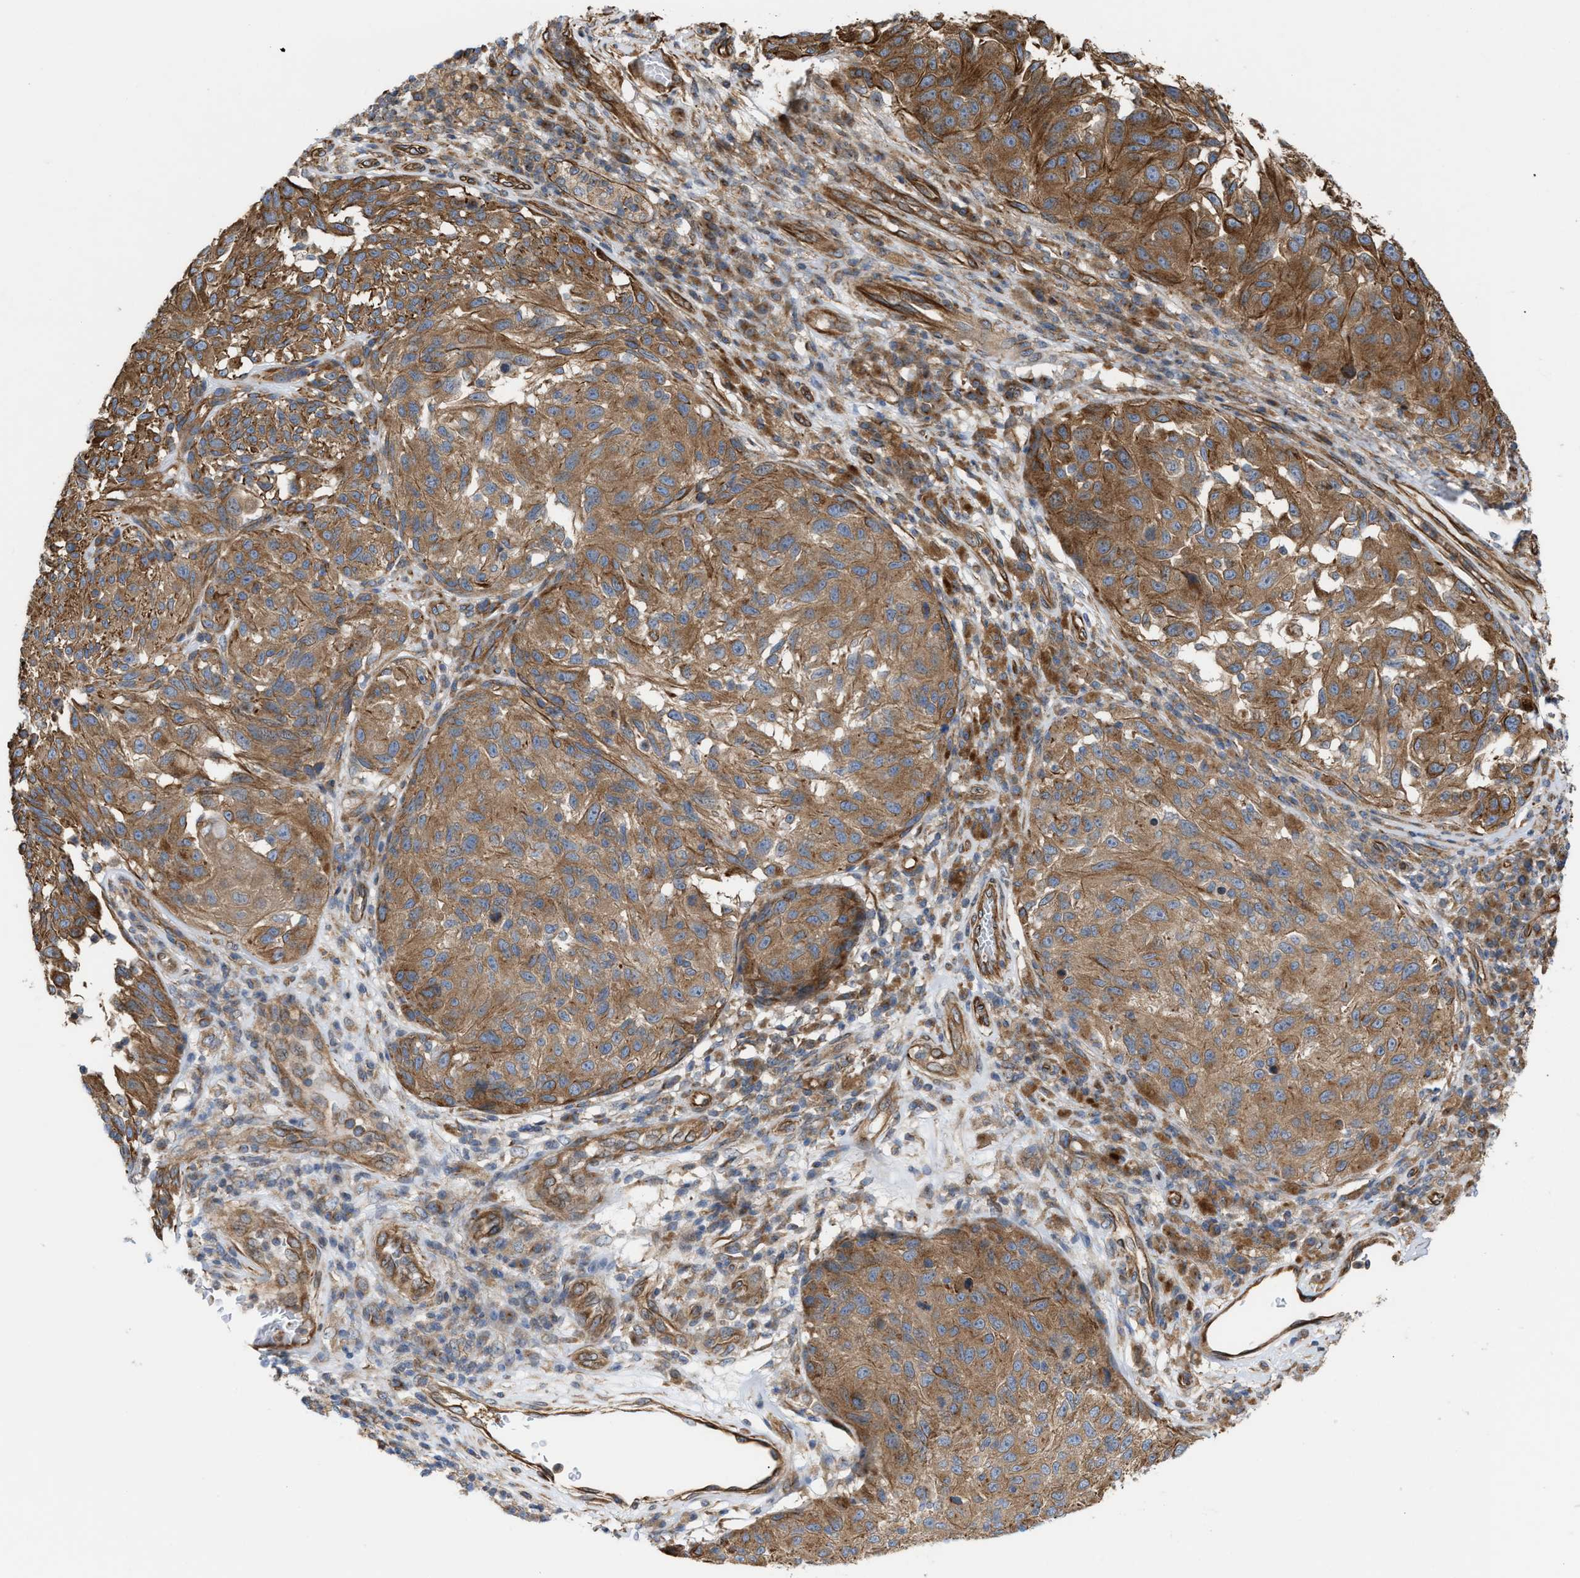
{"staining": {"intensity": "moderate", "quantity": ">75%", "location": "cytoplasmic/membranous"}, "tissue": "melanoma", "cell_type": "Tumor cells", "image_type": "cancer", "snomed": [{"axis": "morphology", "description": "Malignant melanoma, NOS"}, {"axis": "topography", "description": "Skin"}], "caption": "Immunohistochemistry image of human melanoma stained for a protein (brown), which reveals medium levels of moderate cytoplasmic/membranous positivity in approximately >75% of tumor cells.", "gene": "EPS15L1", "patient": {"sex": "female", "age": 73}}